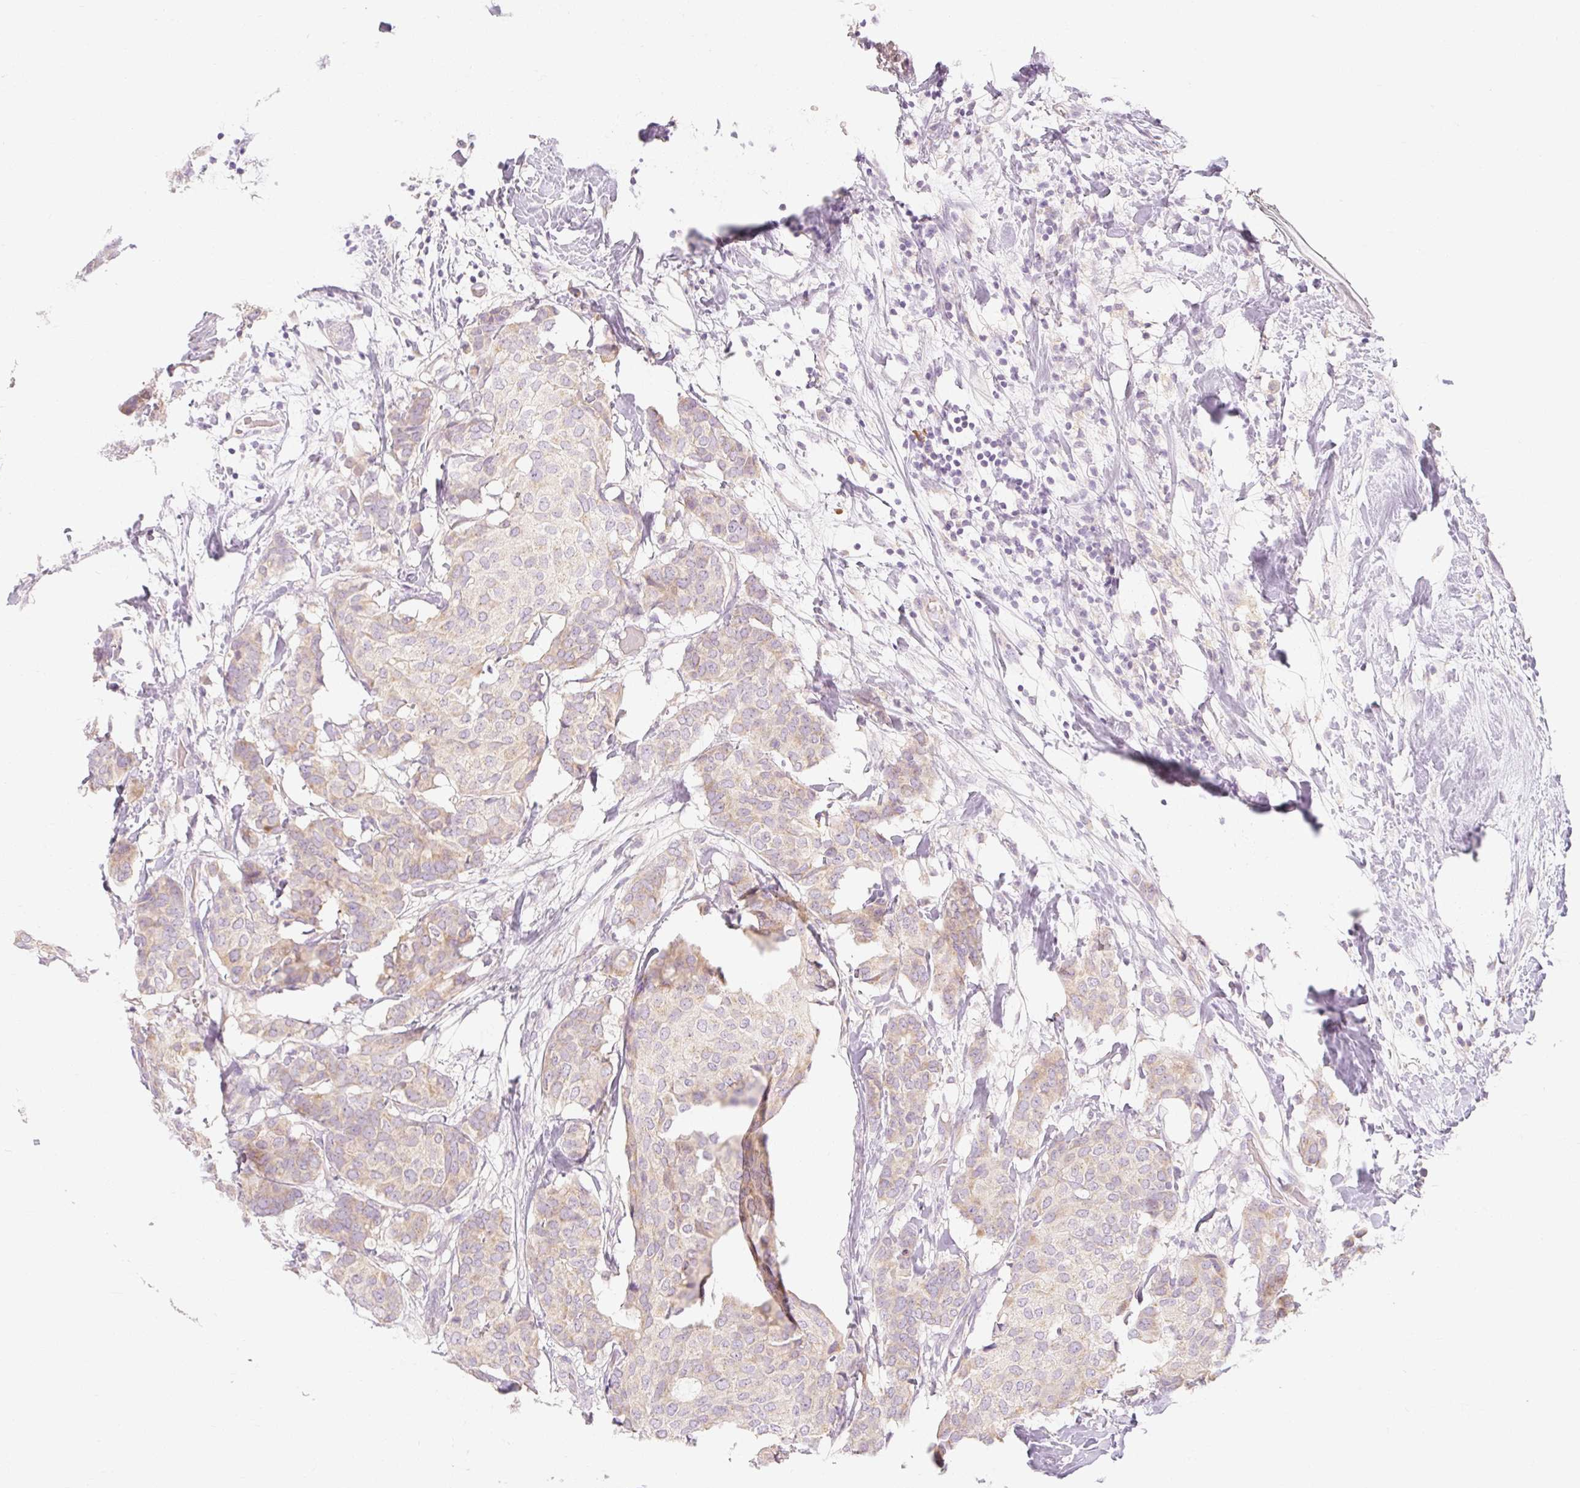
{"staining": {"intensity": "weak", "quantity": ">75%", "location": "cytoplasmic/membranous"}, "tissue": "breast cancer", "cell_type": "Tumor cells", "image_type": "cancer", "snomed": [{"axis": "morphology", "description": "Duct carcinoma"}, {"axis": "topography", "description": "Breast"}], "caption": "Protein expression analysis of invasive ductal carcinoma (breast) shows weak cytoplasmic/membranous staining in approximately >75% of tumor cells.", "gene": "MYO1D", "patient": {"sex": "female", "age": 75}}